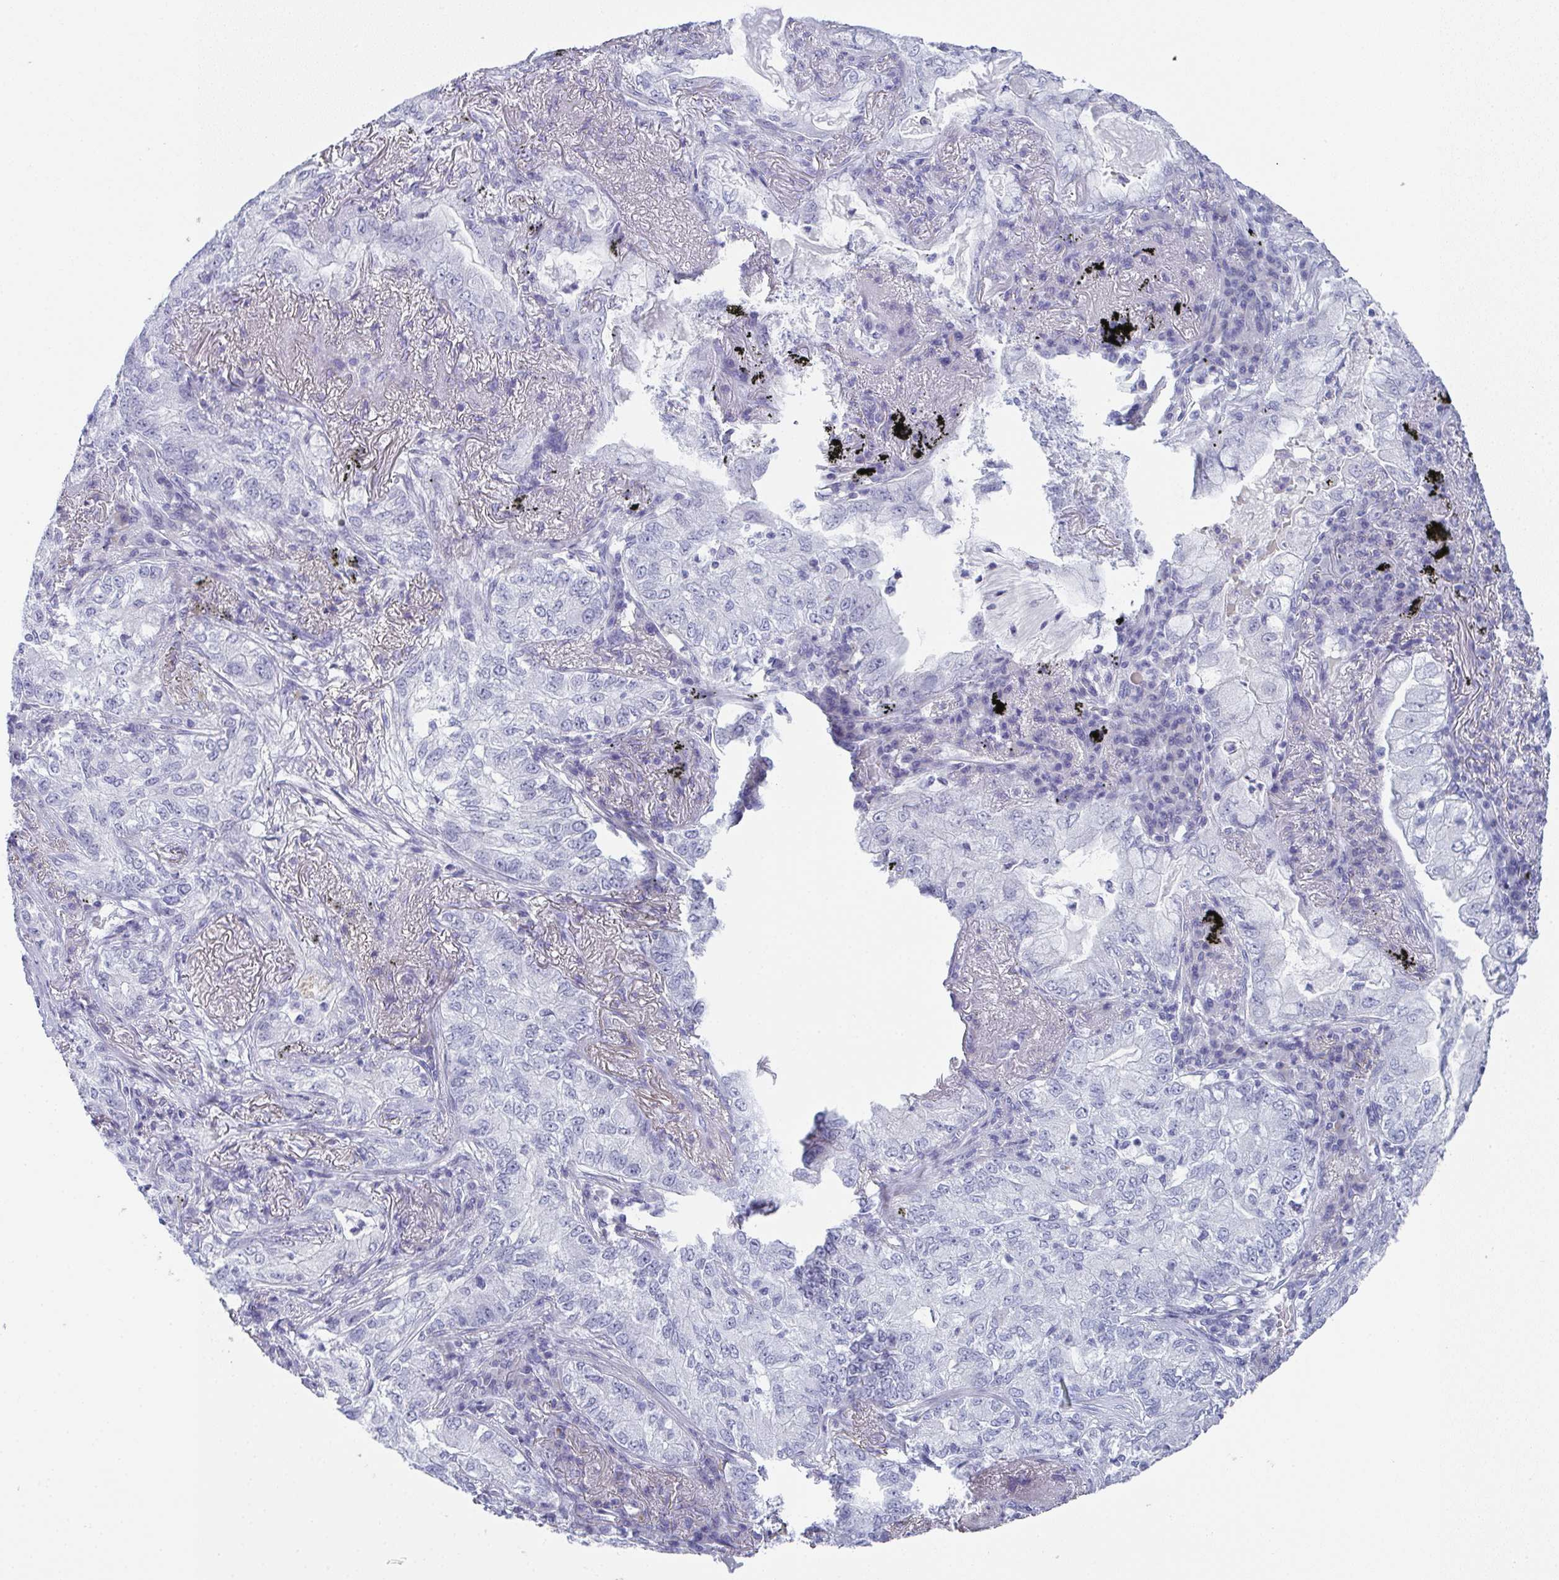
{"staining": {"intensity": "negative", "quantity": "none", "location": "none"}, "tissue": "lung cancer", "cell_type": "Tumor cells", "image_type": "cancer", "snomed": [{"axis": "morphology", "description": "Adenocarcinoma, NOS"}, {"axis": "topography", "description": "Lung"}], "caption": "DAB (3,3'-diaminobenzidine) immunohistochemical staining of human lung cancer (adenocarcinoma) displays no significant expression in tumor cells. The staining is performed using DAB (3,3'-diaminobenzidine) brown chromogen with nuclei counter-stained in using hematoxylin.", "gene": "SLC36A2", "patient": {"sex": "female", "age": 73}}